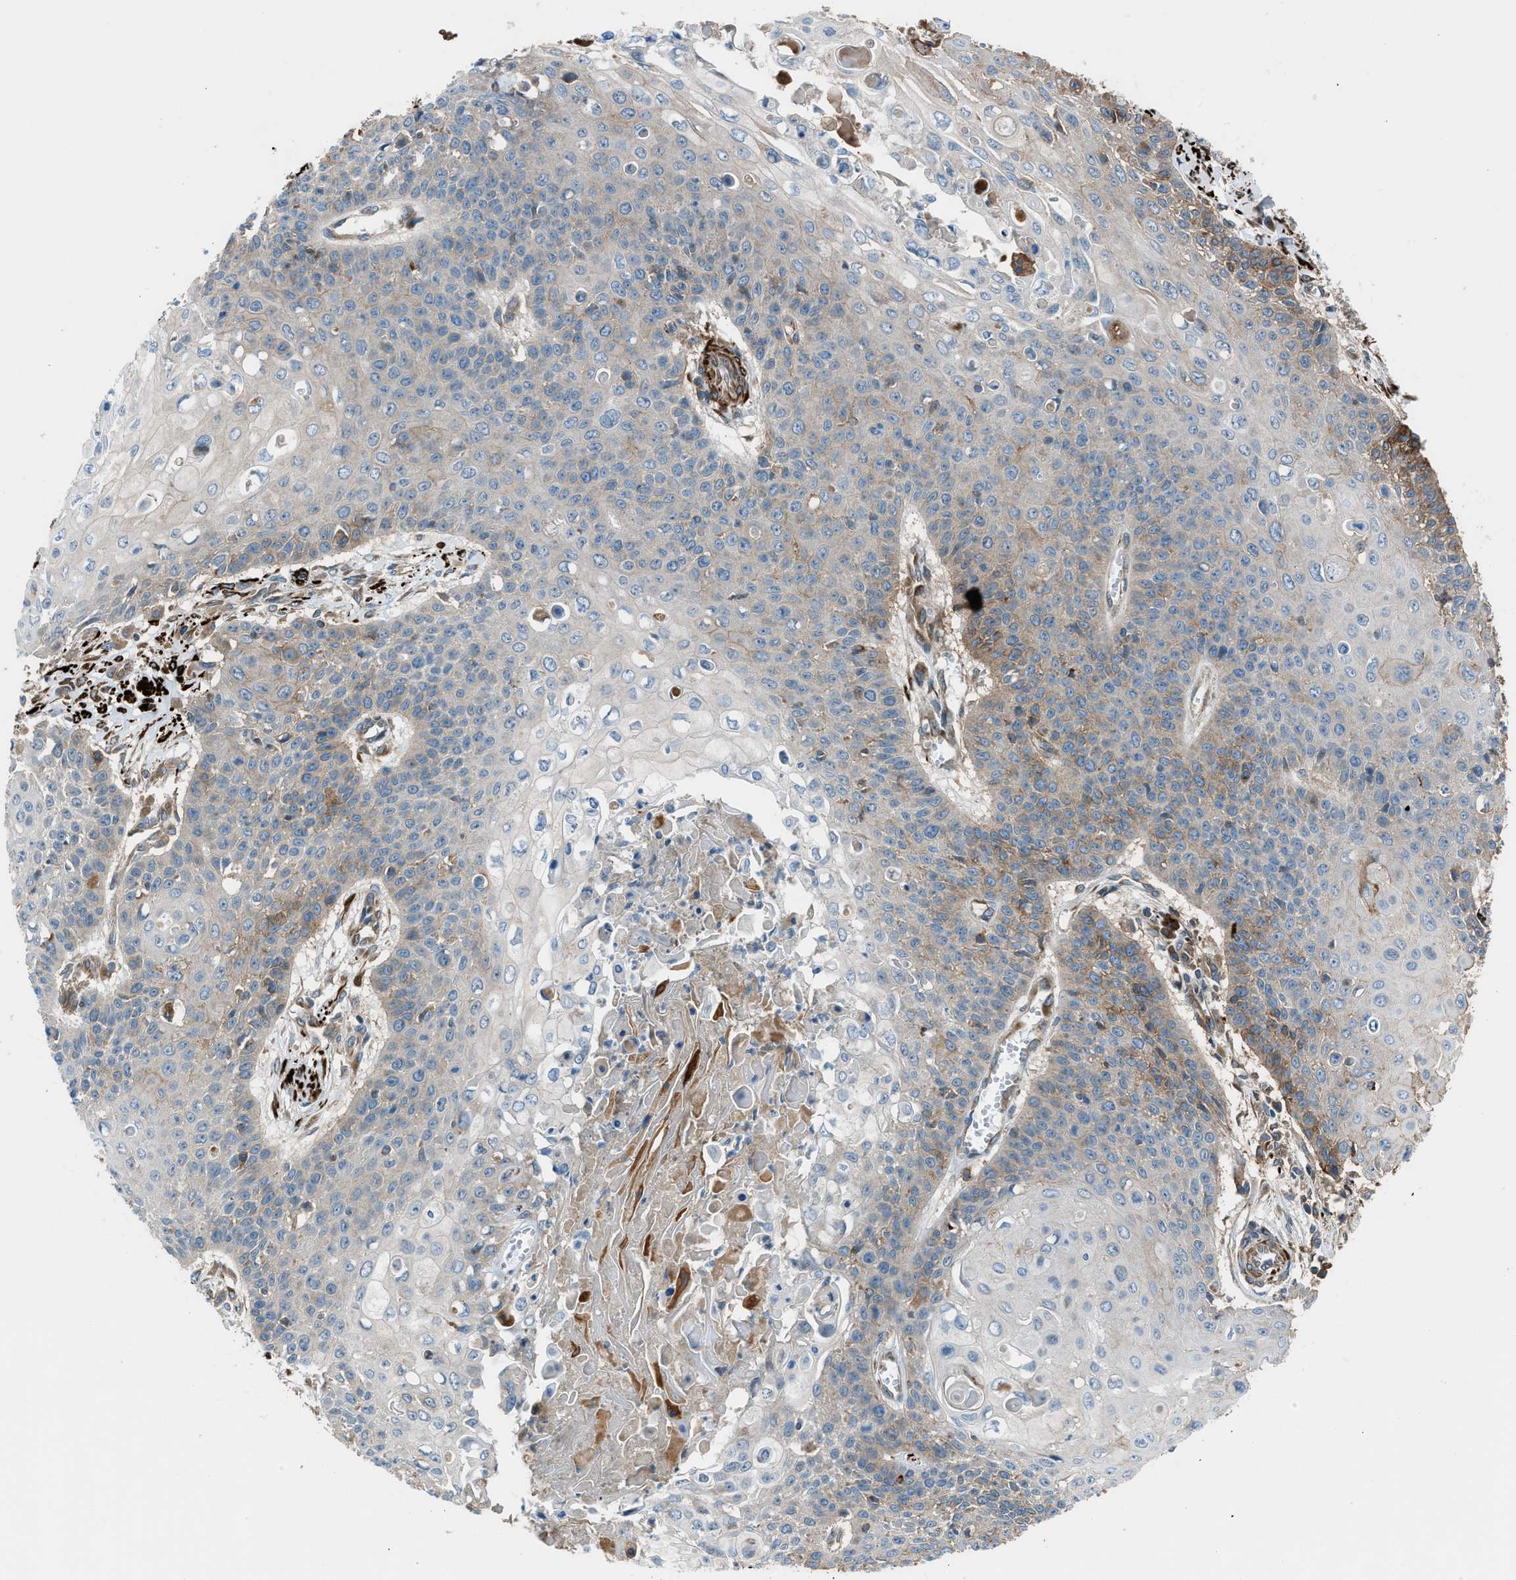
{"staining": {"intensity": "weak", "quantity": "25%-75%", "location": "cytoplasmic/membranous"}, "tissue": "cervical cancer", "cell_type": "Tumor cells", "image_type": "cancer", "snomed": [{"axis": "morphology", "description": "Squamous cell carcinoma, NOS"}, {"axis": "topography", "description": "Cervix"}], "caption": "High-power microscopy captured an immunohistochemistry (IHC) photomicrograph of squamous cell carcinoma (cervical), revealing weak cytoplasmic/membranous staining in about 25%-75% of tumor cells.", "gene": "LMBR1", "patient": {"sex": "female", "age": 39}}